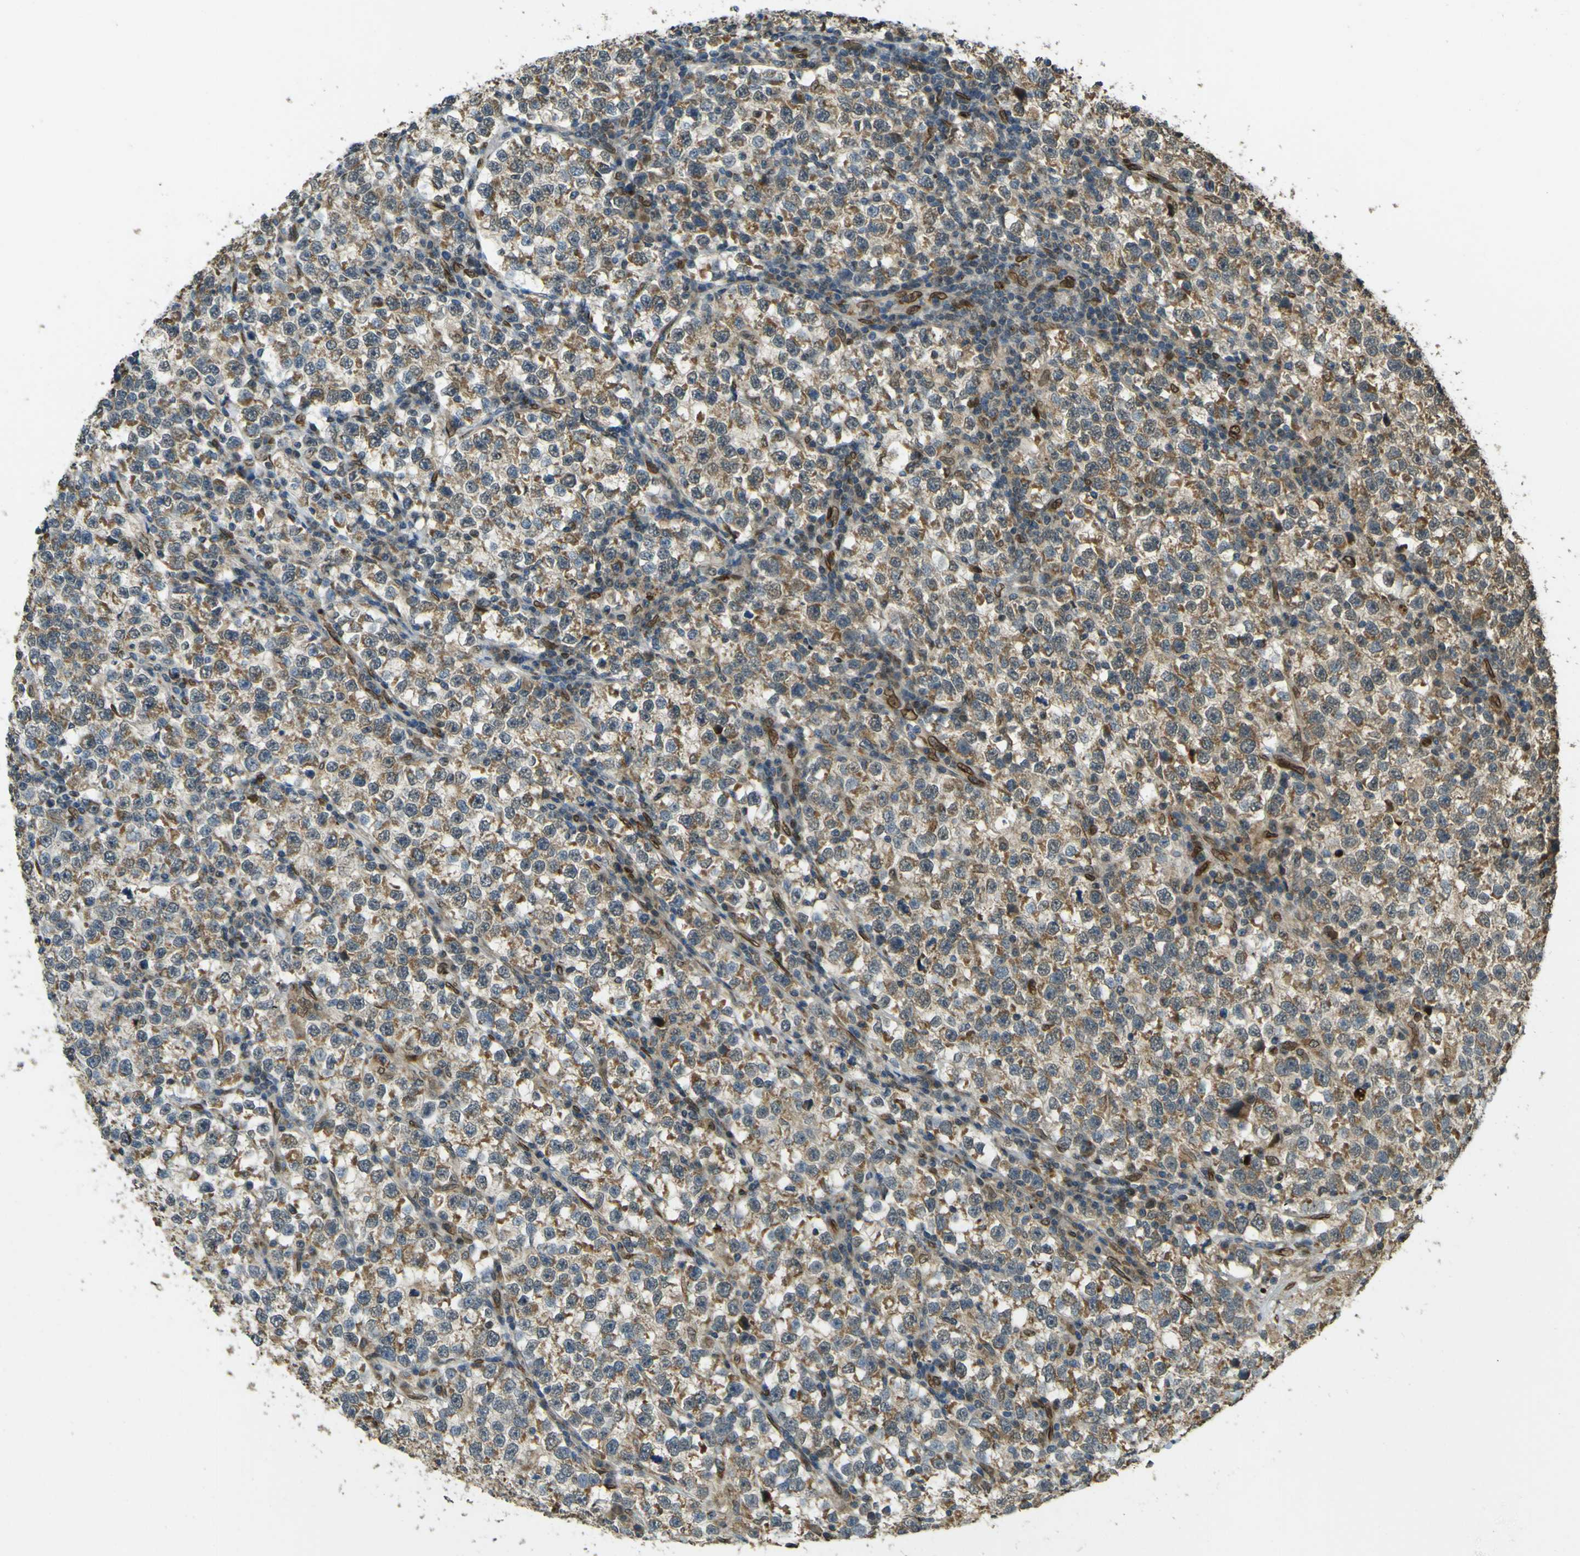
{"staining": {"intensity": "moderate", "quantity": ">75%", "location": "cytoplasmic/membranous"}, "tissue": "testis cancer", "cell_type": "Tumor cells", "image_type": "cancer", "snomed": [{"axis": "morphology", "description": "Normal tissue, NOS"}, {"axis": "morphology", "description": "Seminoma, NOS"}, {"axis": "topography", "description": "Testis"}], "caption": "Testis cancer (seminoma) was stained to show a protein in brown. There is medium levels of moderate cytoplasmic/membranous staining in about >75% of tumor cells. The staining was performed using DAB to visualize the protein expression in brown, while the nuclei were stained in blue with hematoxylin (Magnification: 20x).", "gene": "GALNT1", "patient": {"sex": "male", "age": 43}}